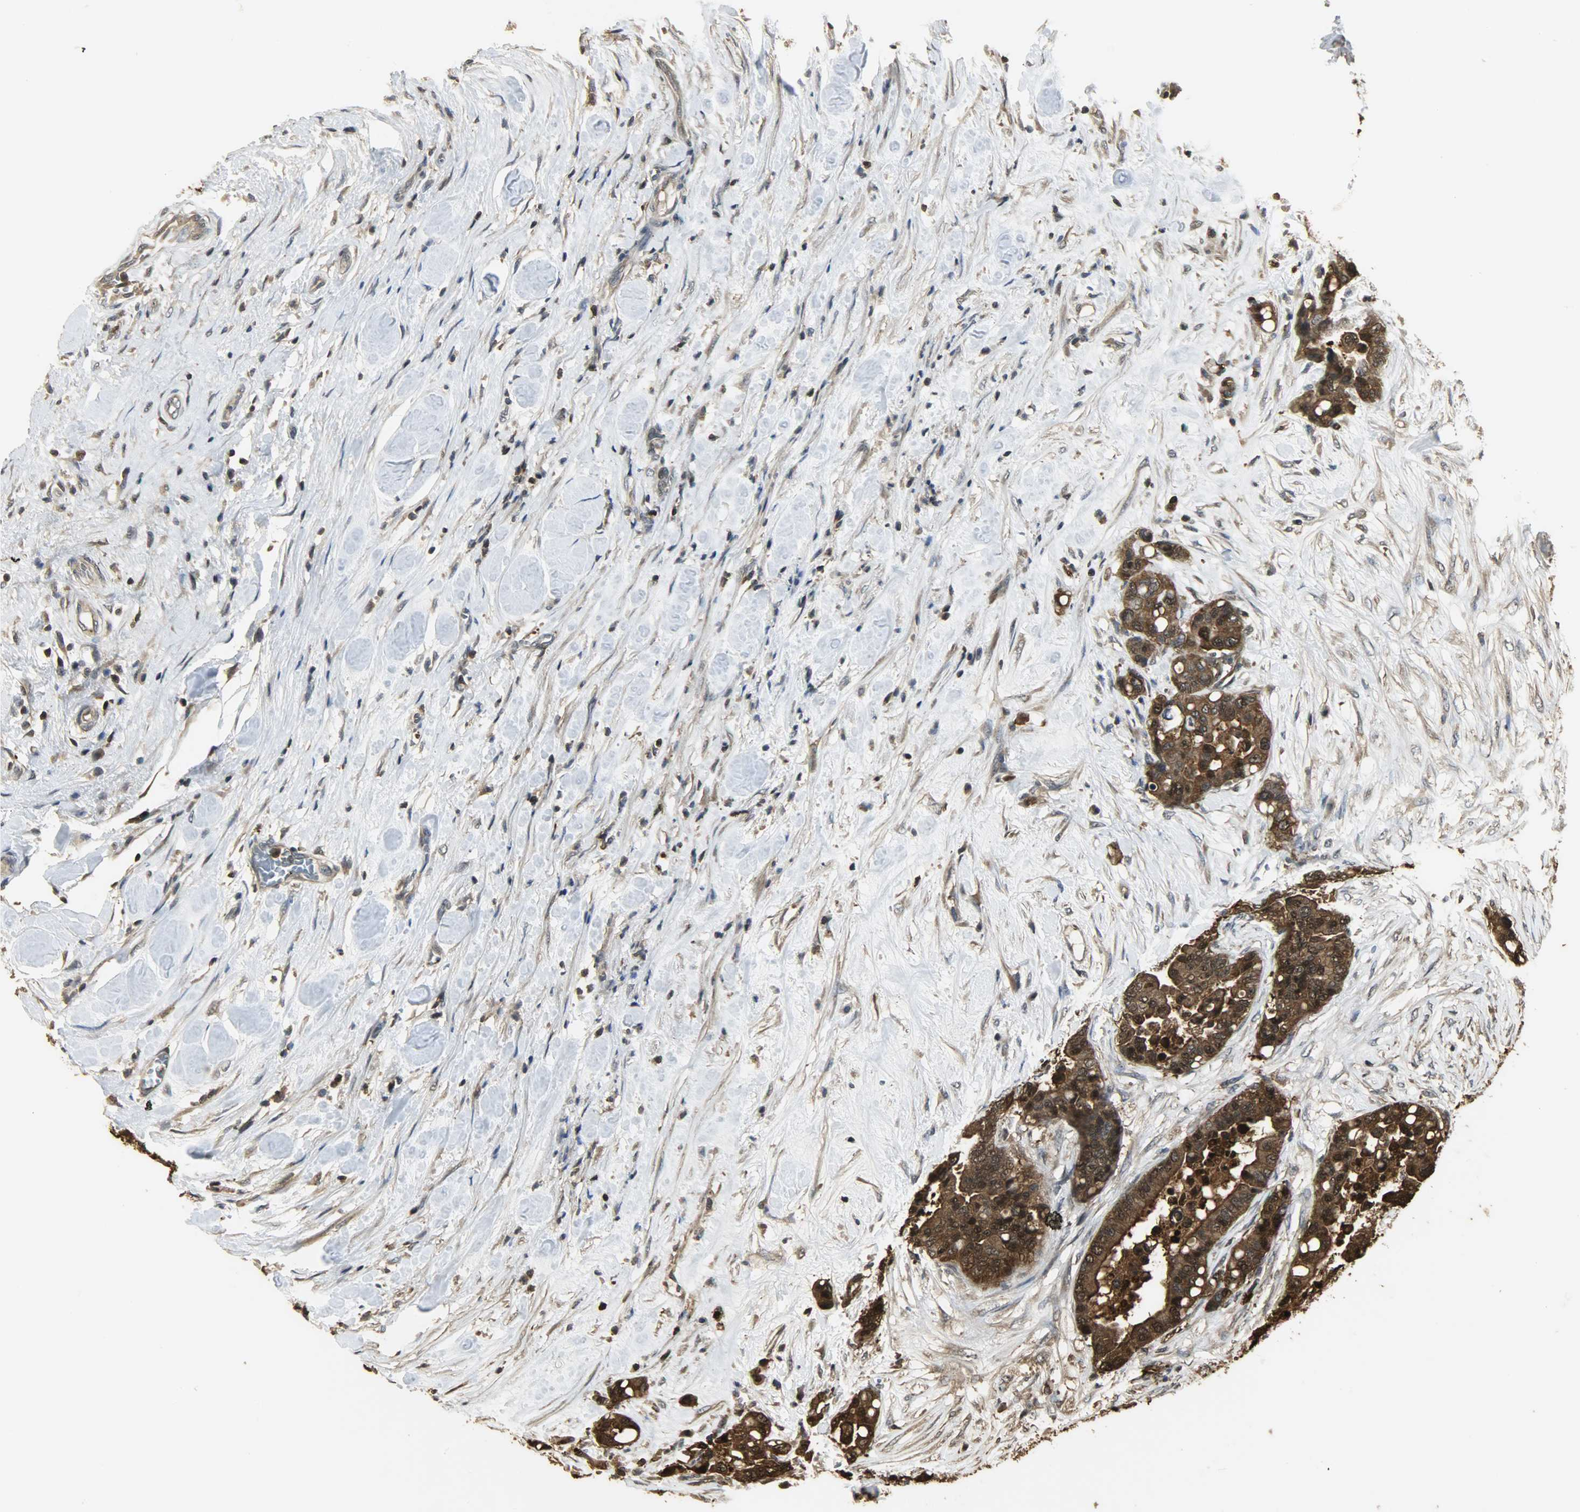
{"staining": {"intensity": "strong", "quantity": ">75%", "location": "cytoplasmic/membranous,nuclear"}, "tissue": "colorectal cancer", "cell_type": "Tumor cells", "image_type": "cancer", "snomed": [{"axis": "morphology", "description": "Adenocarcinoma, NOS"}, {"axis": "topography", "description": "Colon"}], "caption": "Brown immunohistochemical staining in colorectal cancer demonstrates strong cytoplasmic/membranous and nuclear expression in about >75% of tumor cells. (brown staining indicates protein expression, while blue staining denotes nuclei).", "gene": "YWHAZ", "patient": {"sex": "male", "age": 82}}